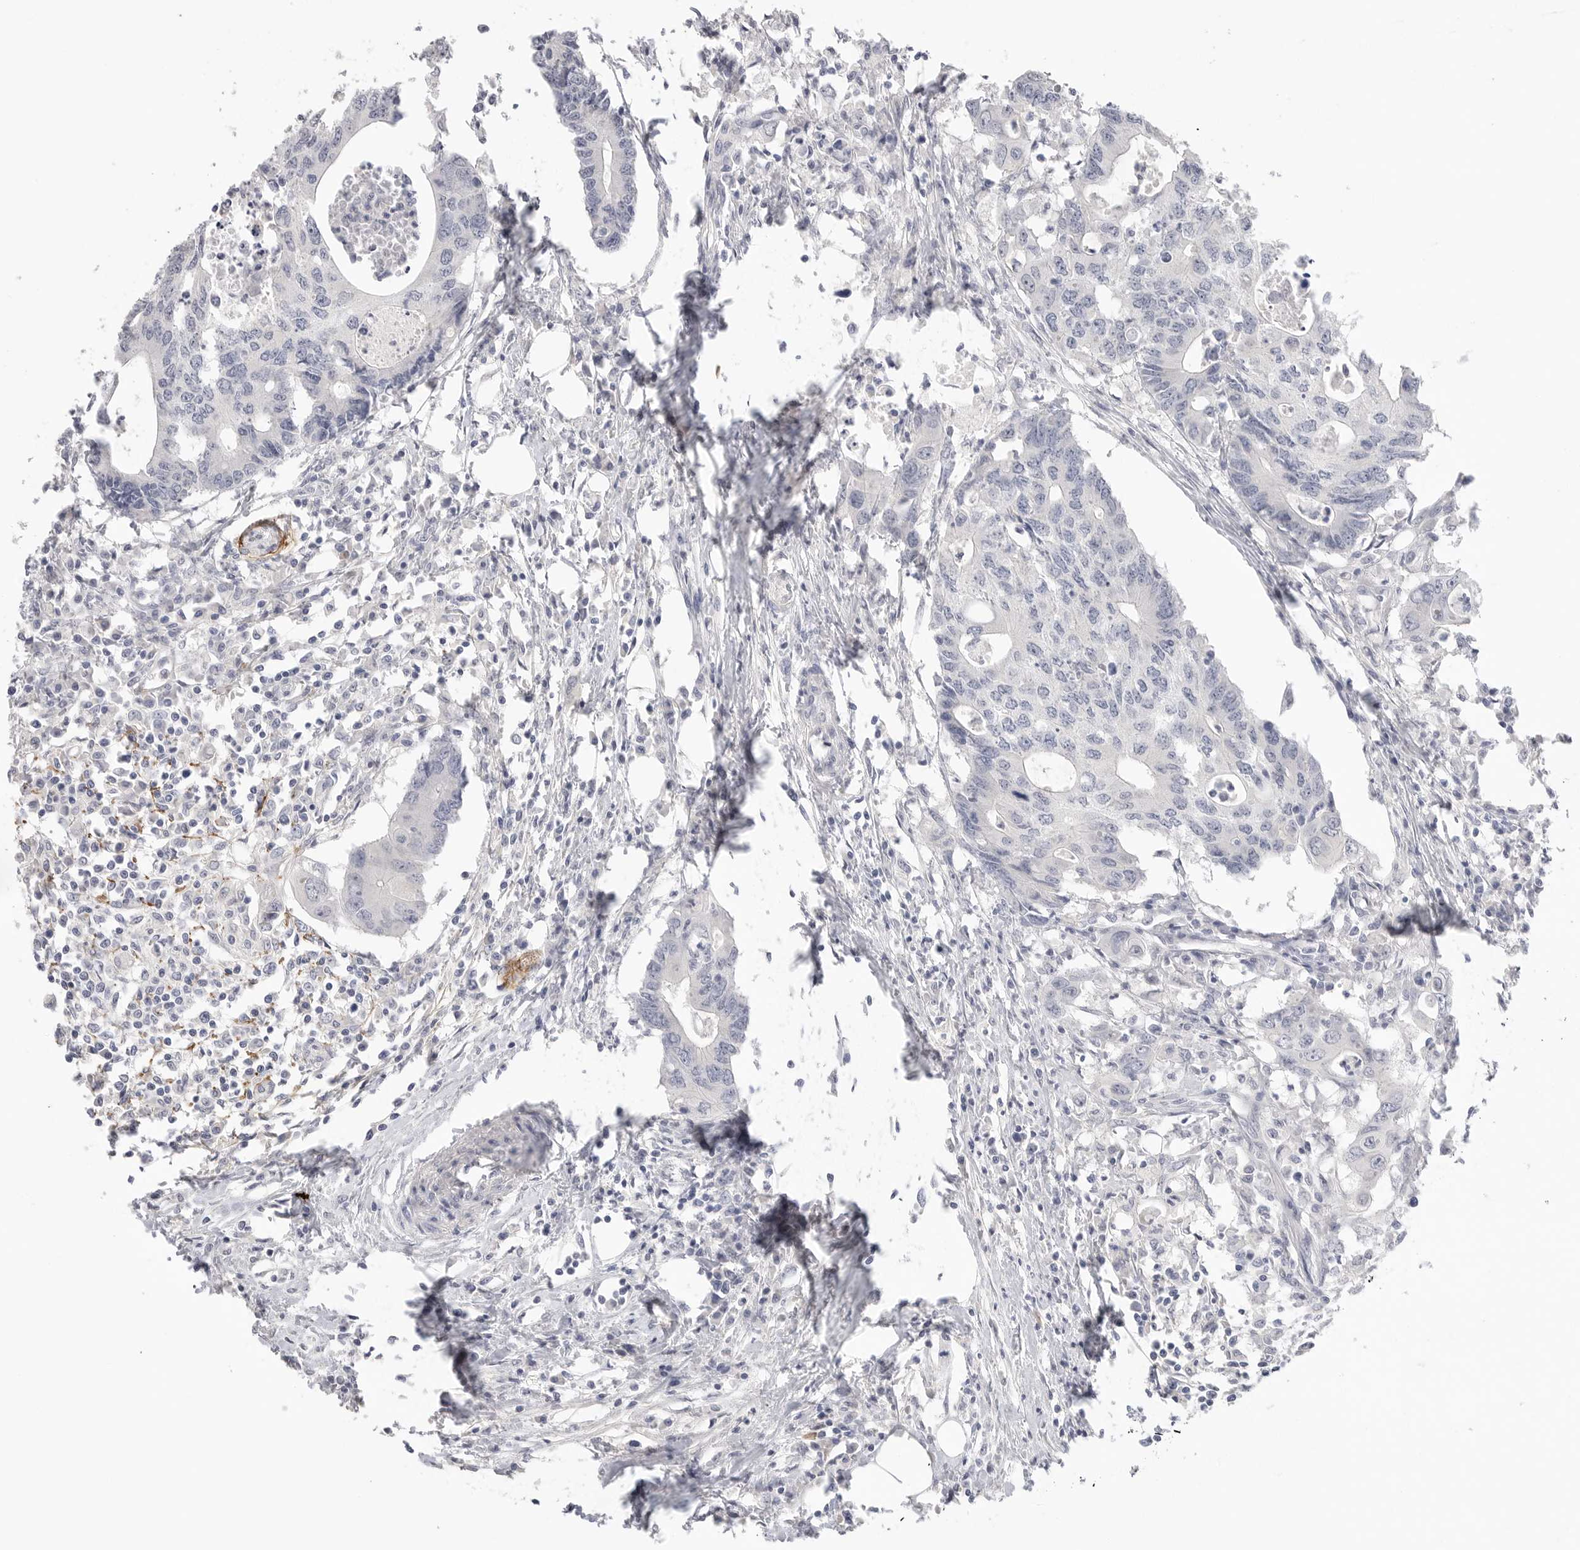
{"staining": {"intensity": "negative", "quantity": "none", "location": "none"}, "tissue": "colorectal cancer", "cell_type": "Tumor cells", "image_type": "cancer", "snomed": [{"axis": "morphology", "description": "Adenocarcinoma, NOS"}, {"axis": "topography", "description": "Colon"}], "caption": "Tumor cells are negative for brown protein staining in colorectal cancer. The staining is performed using DAB brown chromogen with nuclei counter-stained in using hematoxylin.", "gene": "FBN2", "patient": {"sex": "male", "age": 71}}